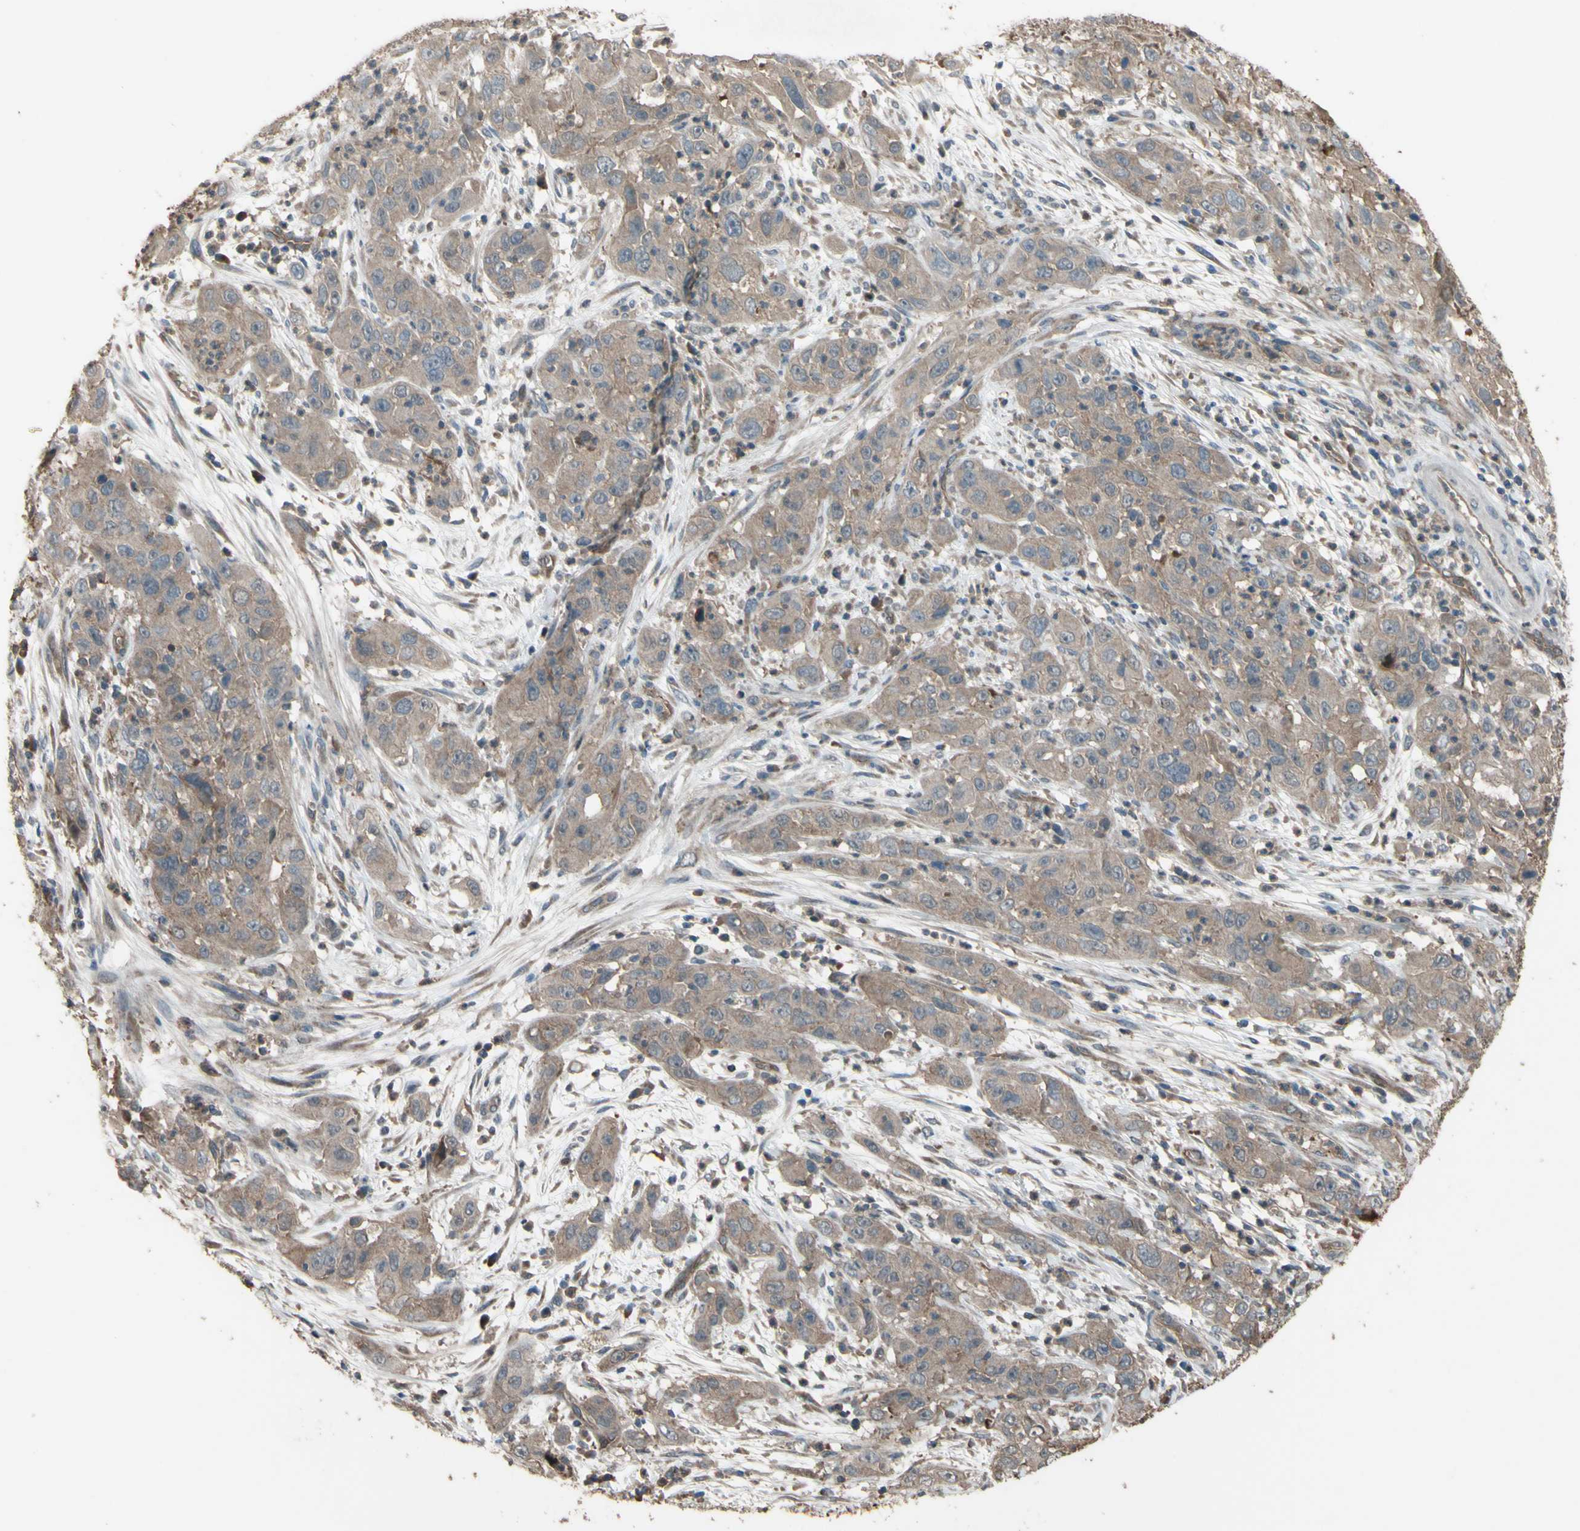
{"staining": {"intensity": "moderate", "quantity": ">75%", "location": "cytoplasmic/membranous"}, "tissue": "cervical cancer", "cell_type": "Tumor cells", "image_type": "cancer", "snomed": [{"axis": "morphology", "description": "Squamous cell carcinoma, NOS"}, {"axis": "topography", "description": "Cervix"}], "caption": "Tumor cells exhibit moderate cytoplasmic/membranous staining in approximately >75% of cells in squamous cell carcinoma (cervical). The protein is stained brown, and the nuclei are stained in blue (DAB (3,3'-diaminobenzidine) IHC with brightfield microscopy, high magnification).", "gene": "SHROOM4", "patient": {"sex": "female", "age": 32}}